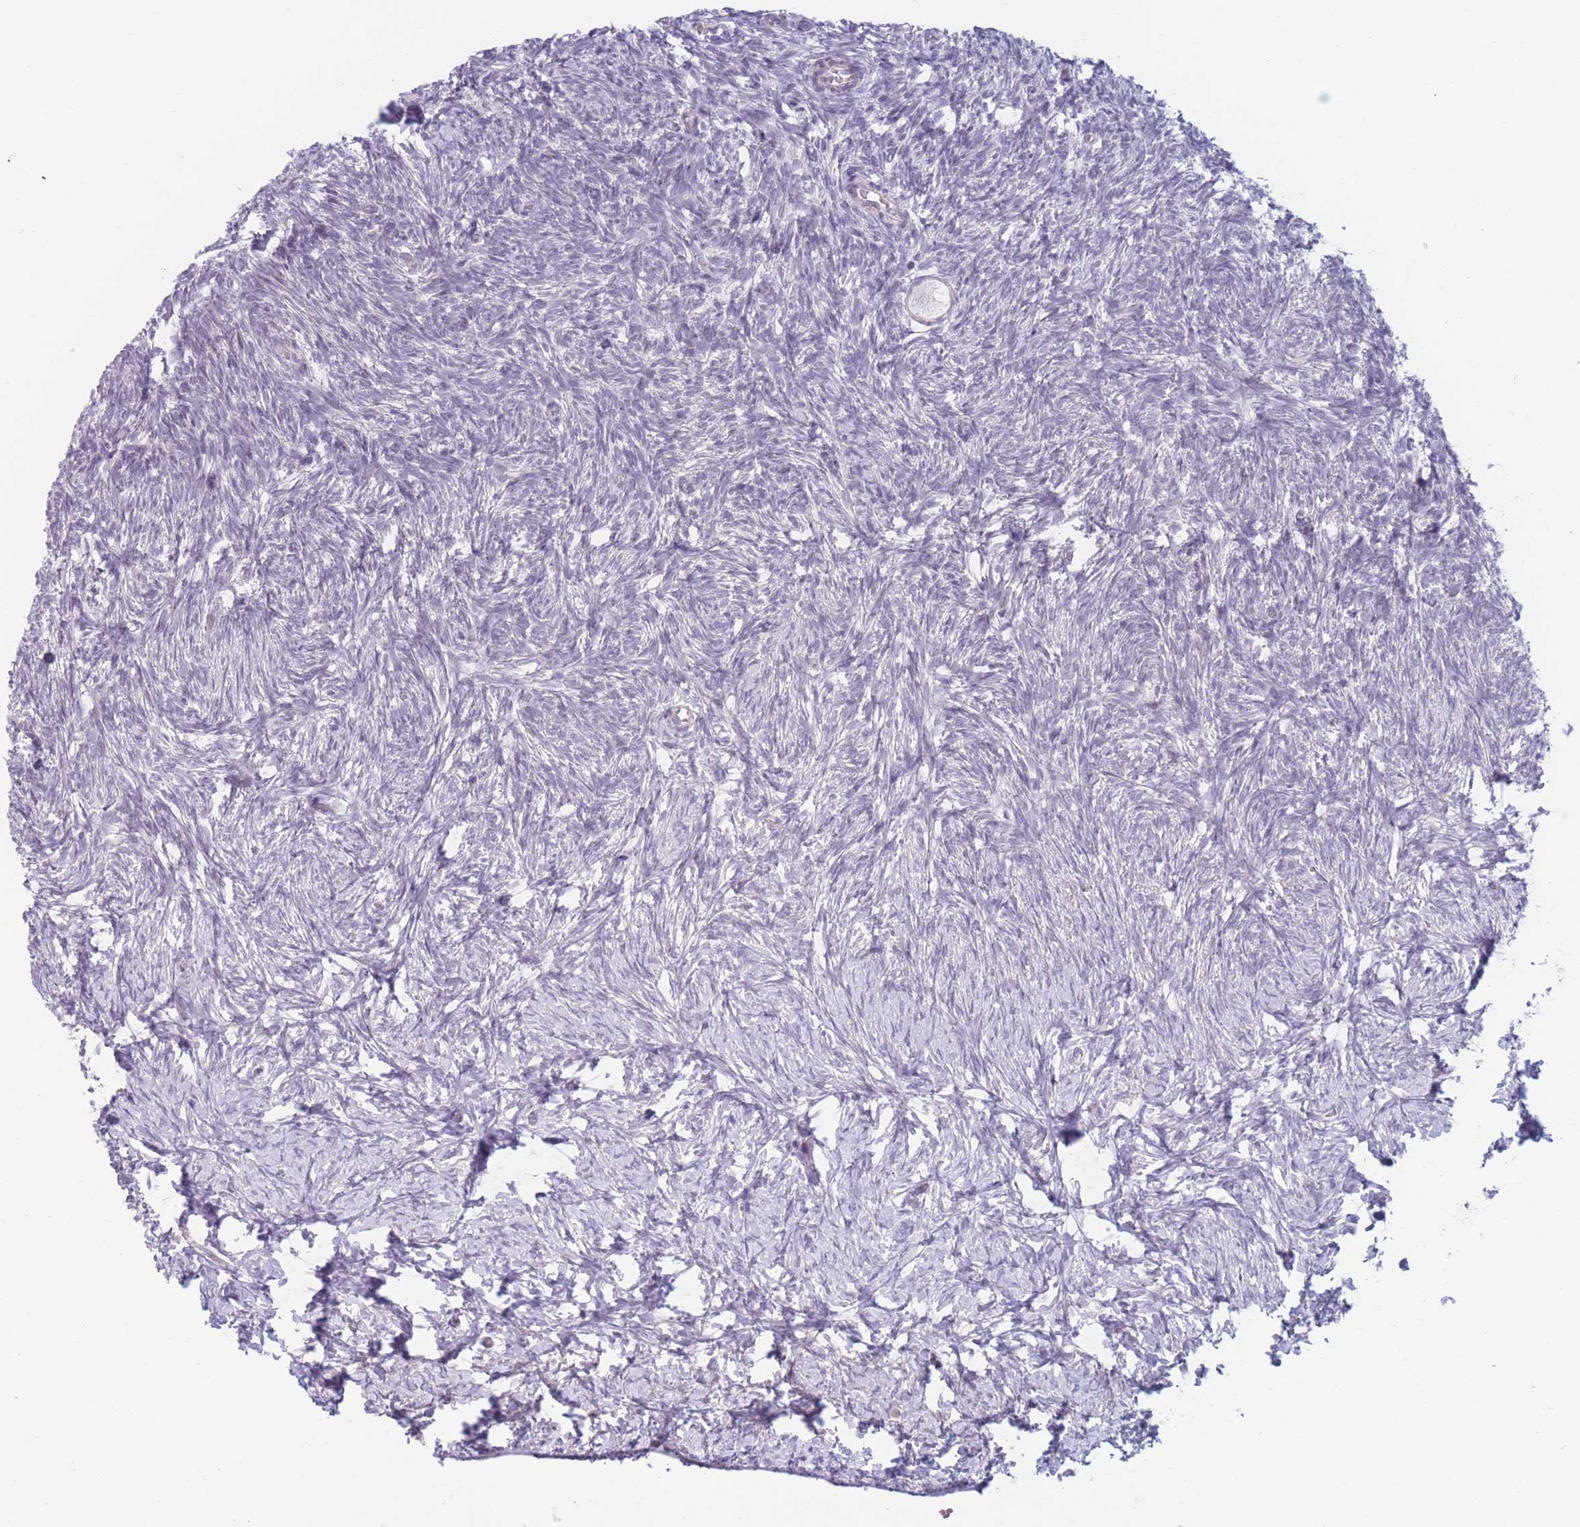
{"staining": {"intensity": "negative", "quantity": "none", "location": "none"}, "tissue": "ovary", "cell_type": "Follicle cells", "image_type": "normal", "snomed": [{"axis": "morphology", "description": "Normal tissue, NOS"}, {"axis": "topography", "description": "Ovary"}], "caption": "A photomicrograph of human ovary is negative for staining in follicle cells. Nuclei are stained in blue.", "gene": "PODXL", "patient": {"sex": "female", "age": 39}}